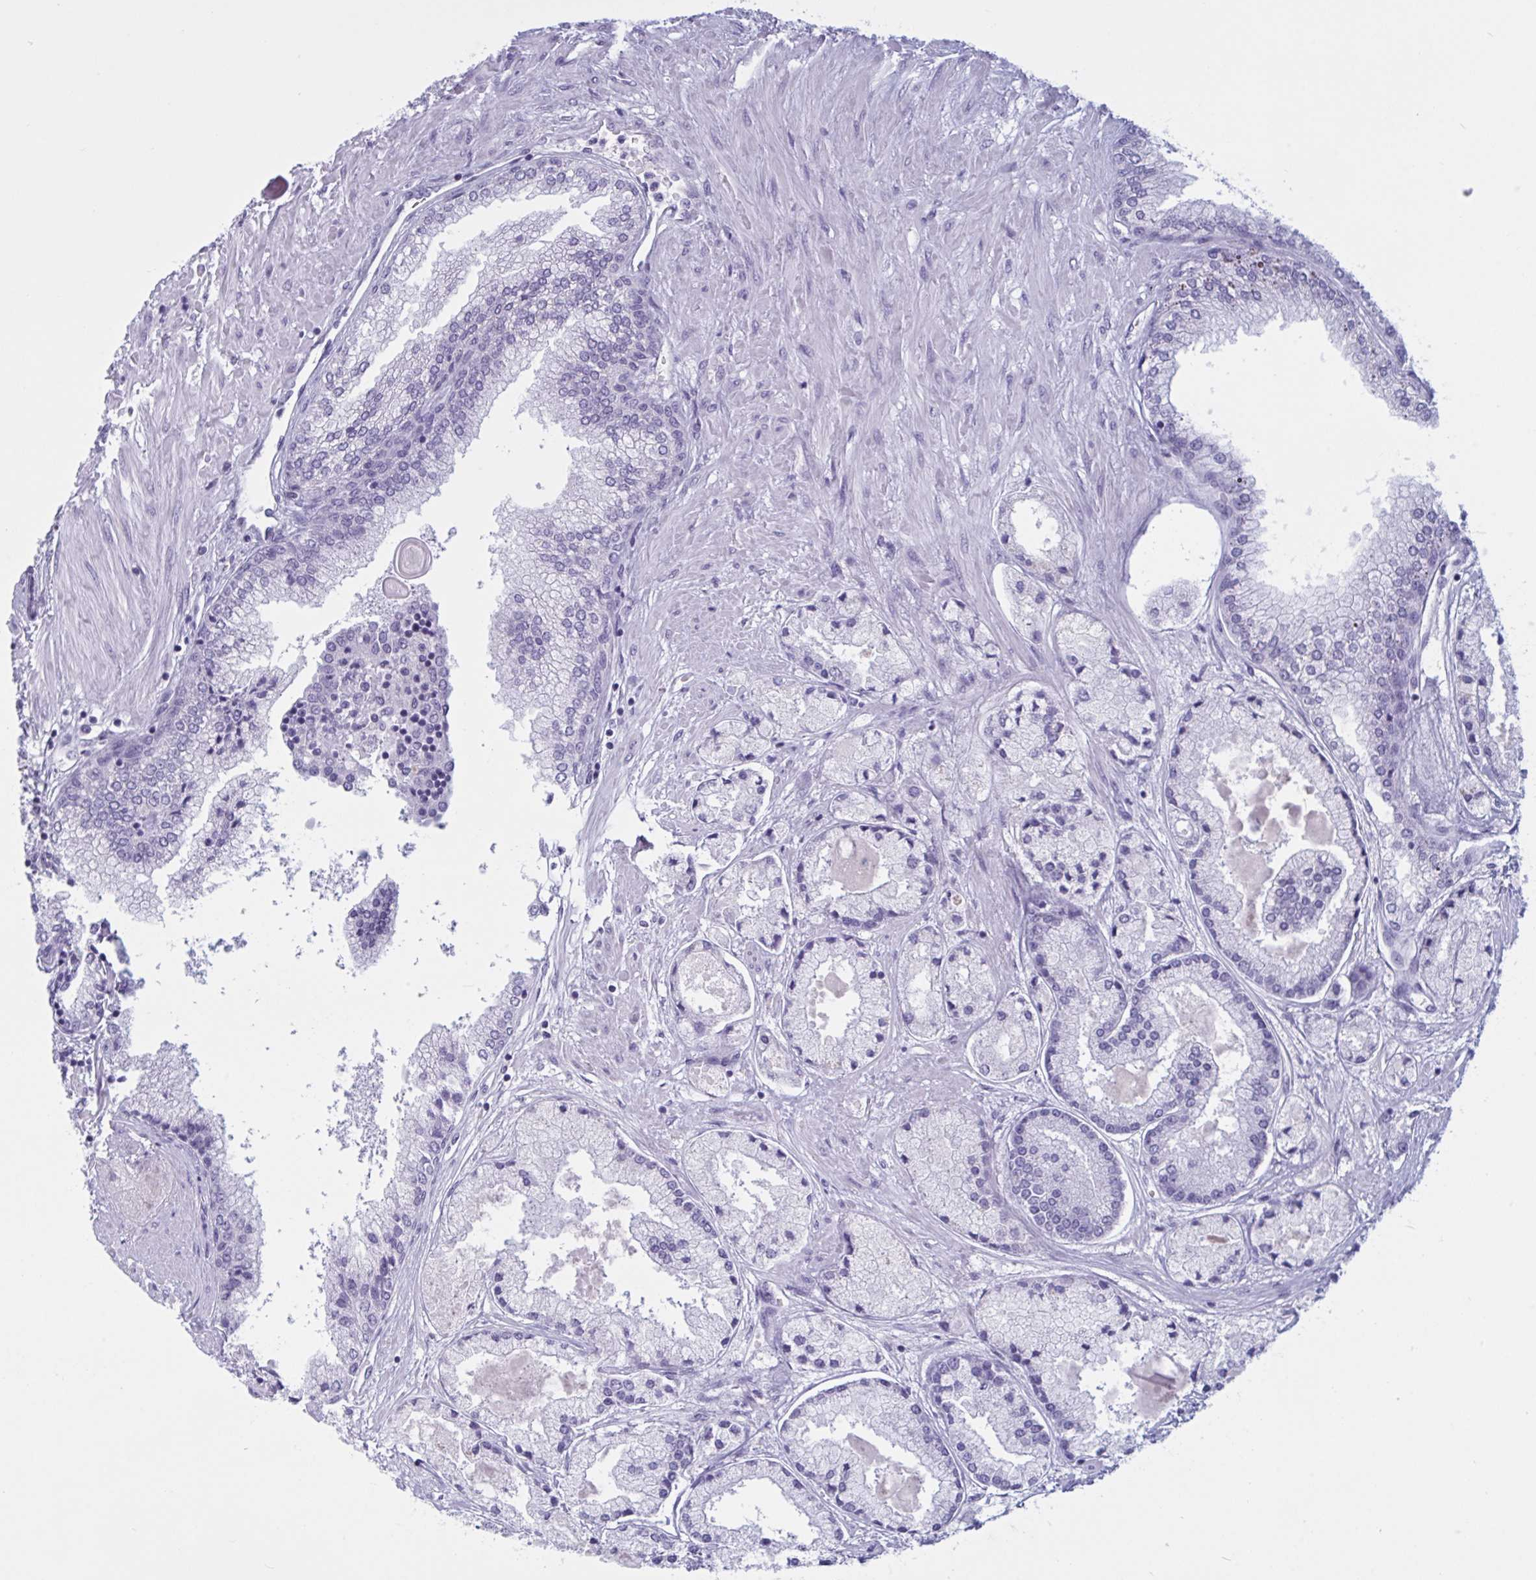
{"staining": {"intensity": "negative", "quantity": "none", "location": "none"}, "tissue": "prostate cancer", "cell_type": "Tumor cells", "image_type": "cancer", "snomed": [{"axis": "morphology", "description": "Adenocarcinoma, High grade"}, {"axis": "topography", "description": "Prostate"}], "caption": "Immunohistochemical staining of prostate cancer exhibits no significant expression in tumor cells. Brightfield microscopy of immunohistochemistry stained with DAB (brown) and hematoxylin (blue), captured at high magnification.", "gene": "OR1L3", "patient": {"sex": "male", "age": 67}}